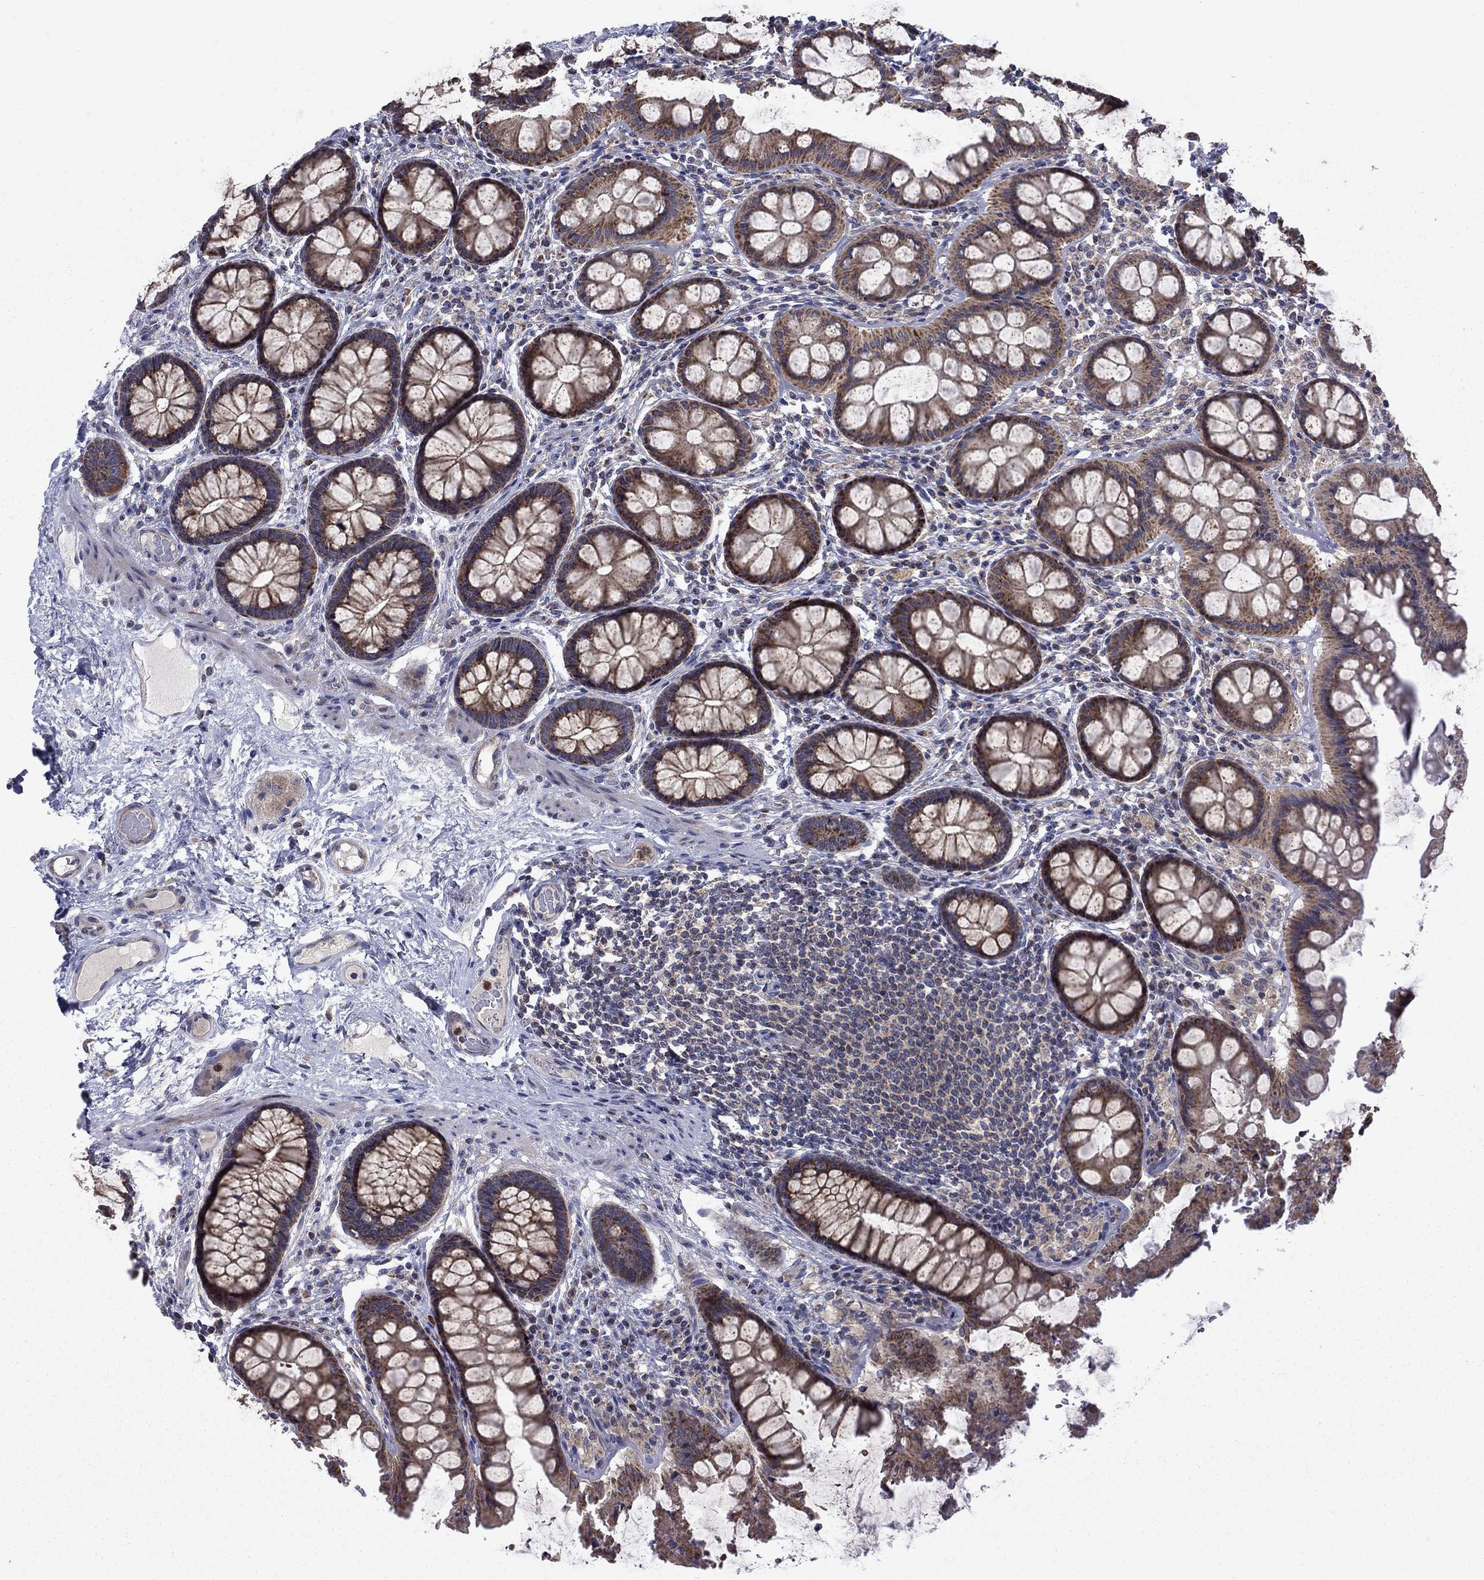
{"staining": {"intensity": "moderate", "quantity": "25%-75%", "location": "cytoplasmic/membranous"}, "tissue": "colon", "cell_type": "Endothelial cells", "image_type": "normal", "snomed": [{"axis": "morphology", "description": "Normal tissue, NOS"}, {"axis": "topography", "description": "Colon"}], "caption": "About 25%-75% of endothelial cells in benign human colon display moderate cytoplasmic/membranous protein positivity as visualized by brown immunohistochemical staining.", "gene": "DOP1B", "patient": {"sex": "female", "age": 65}}